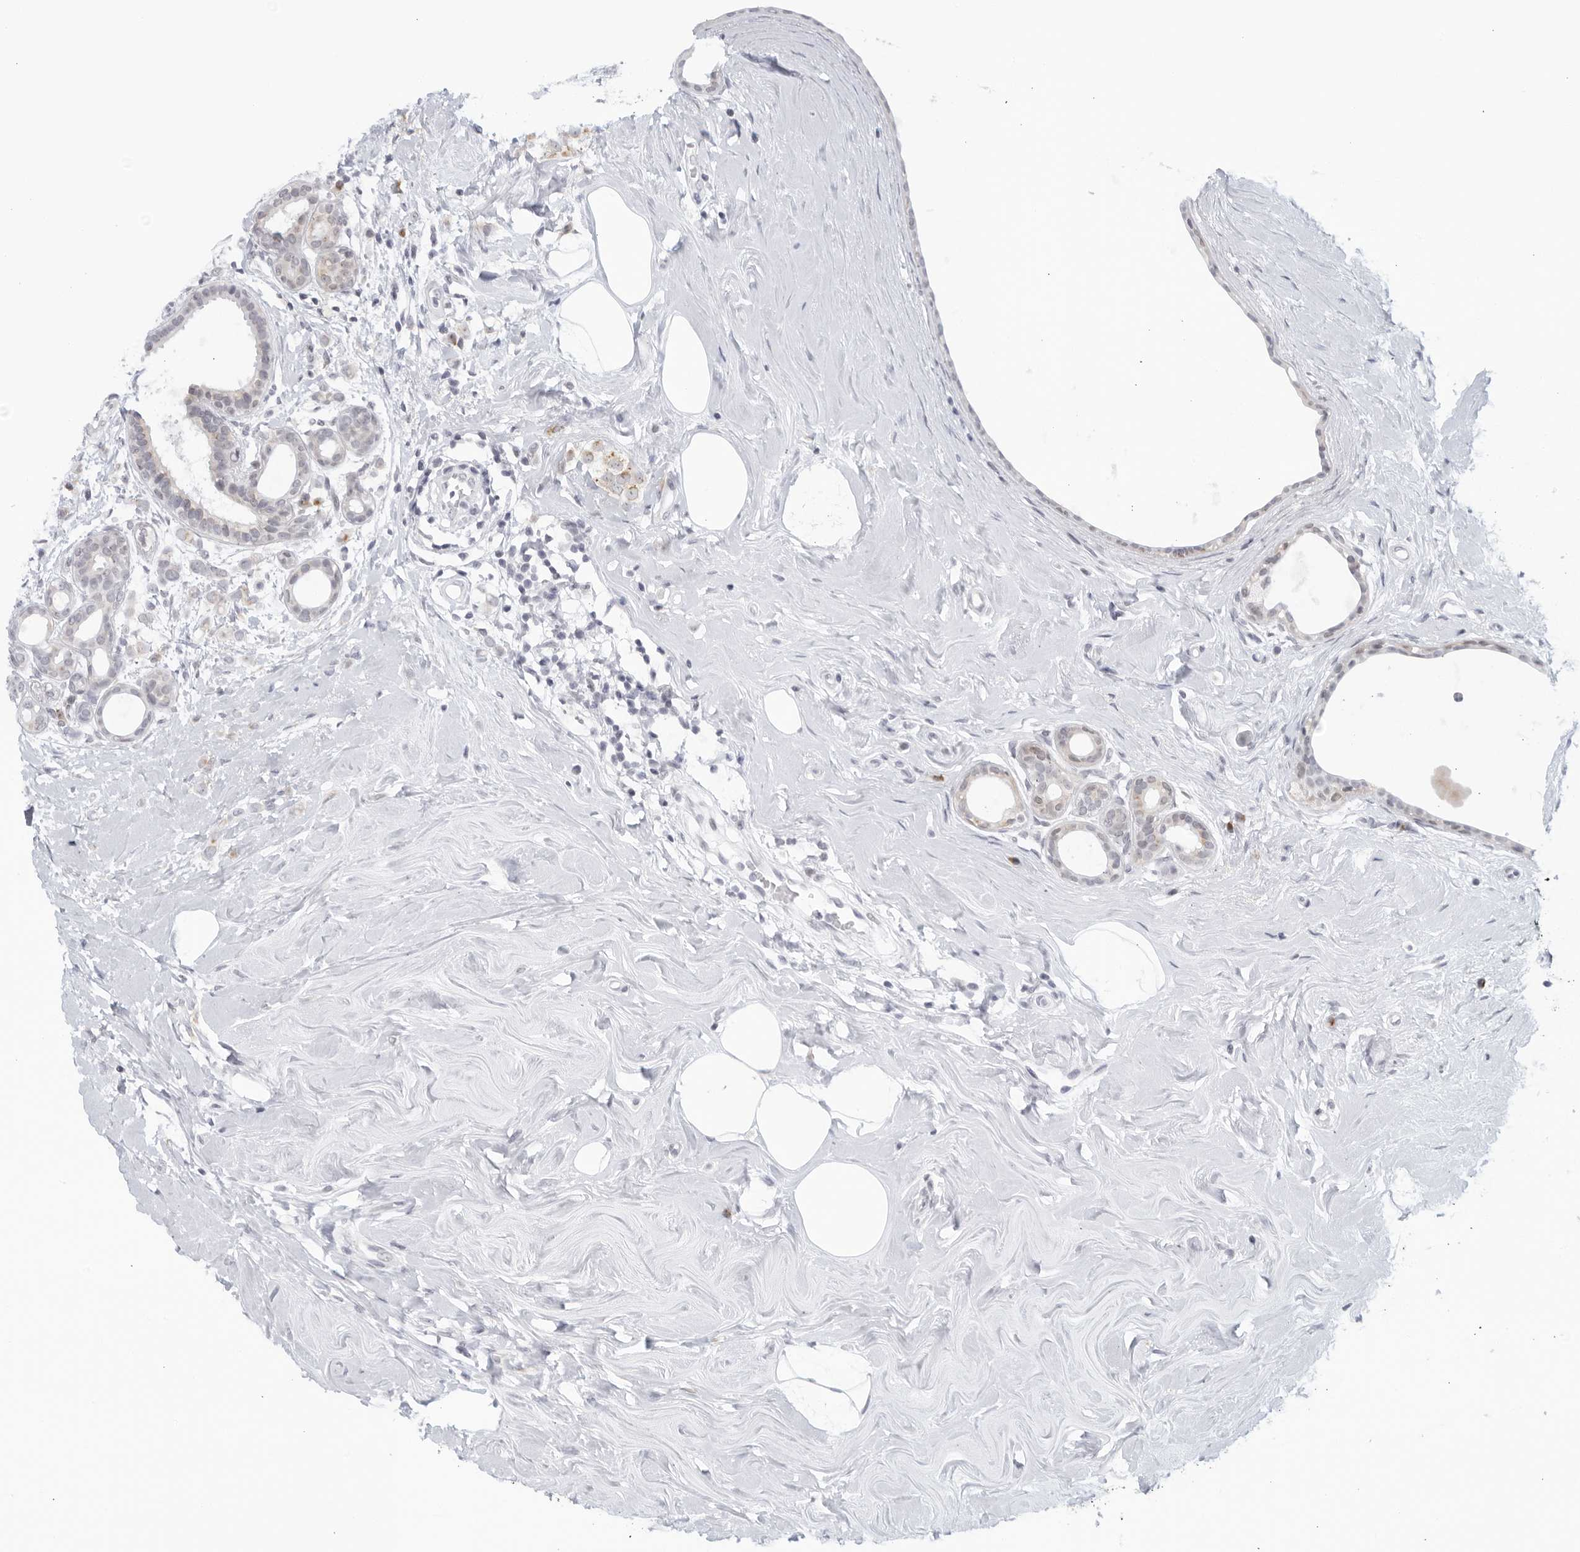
{"staining": {"intensity": "negative", "quantity": "none", "location": "none"}, "tissue": "breast cancer", "cell_type": "Tumor cells", "image_type": "cancer", "snomed": [{"axis": "morphology", "description": "Lobular carcinoma"}, {"axis": "topography", "description": "Breast"}], "caption": "Human breast lobular carcinoma stained for a protein using immunohistochemistry displays no staining in tumor cells.", "gene": "WDTC1", "patient": {"sex": "female", "age": 47}}